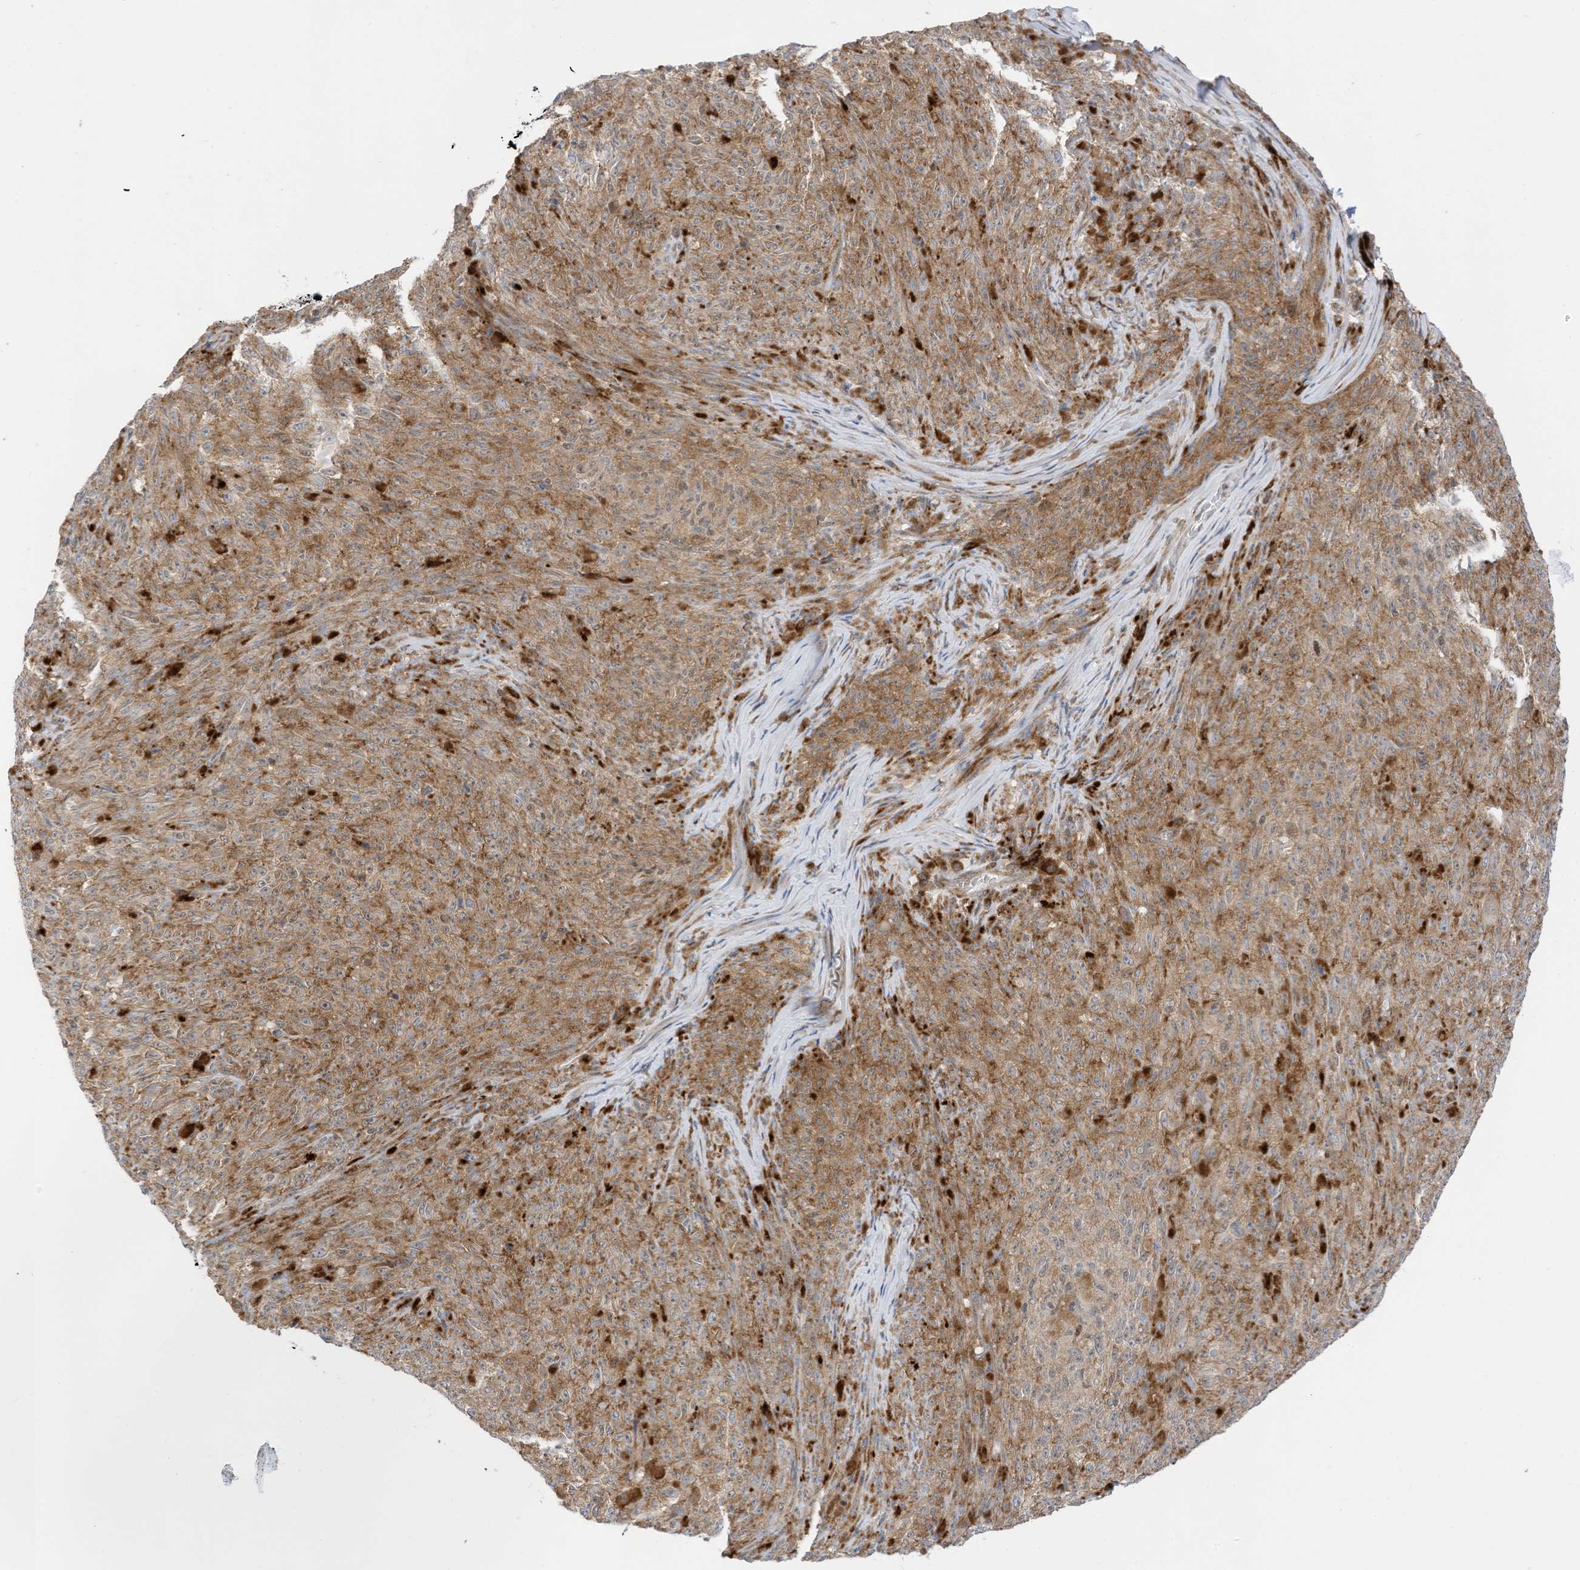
{"staining": {"intensity": "moderate", "quantity": ">75%", "location": "cytoplasmic/membranous"}, "tissue": "melanoma", "cell_type": "Tumor cells", "image_type": "cancer", "snomed": [{"axis": "morphology", "description": "Malignant melanoma, NOS"}, {"axis": "topography", "description": "Skin"}], "caption": "A photomicrograph of human melanoma stained for a protein shows moderate cytoplasmic/membranous brown staining in tumor cells.", "gene": "EDF1", "patient": {"sex": "female", "age": 82}}